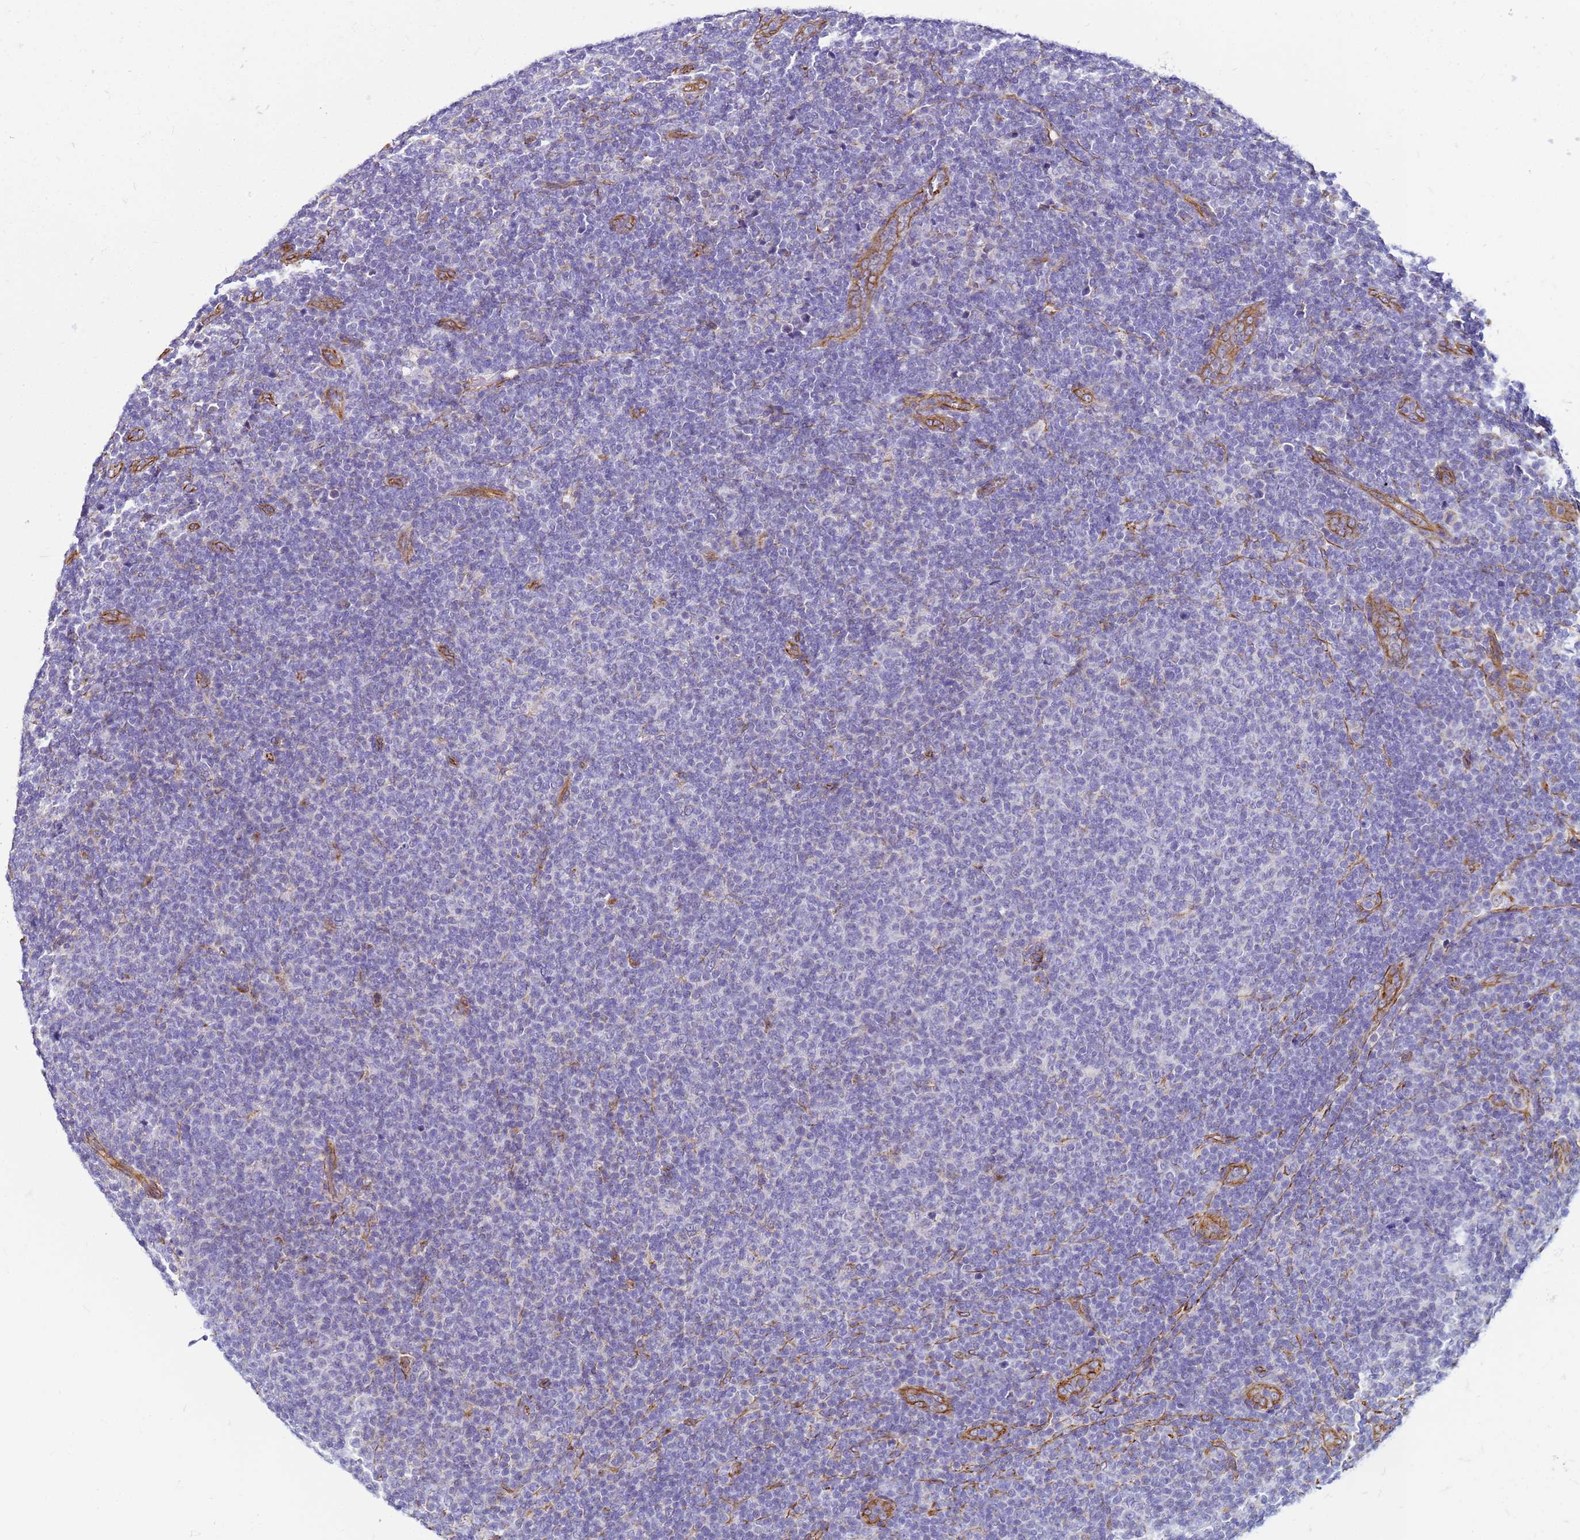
{"staining": {"intensity": "negative", "quantity": "none", "location": "none"}, "tissue": "lymphoma", "cell_type": "Tumor cells", "image_type": "cancer", "snomed": [{"axis": "morphology", "description": "Malignant lymphoma, non-Hodgkin's type, Low grade"}, {"axis": "topography", "description": "Lymph node"}], "caption": "Malignant lymphoma, non-Hodgkin's type (low-grade) stained for a protein using immunohistochemistry reveals no positivity tumor cells.", "gene": "UBXN2B", "patient": {"sex": "male", "age": 66}}